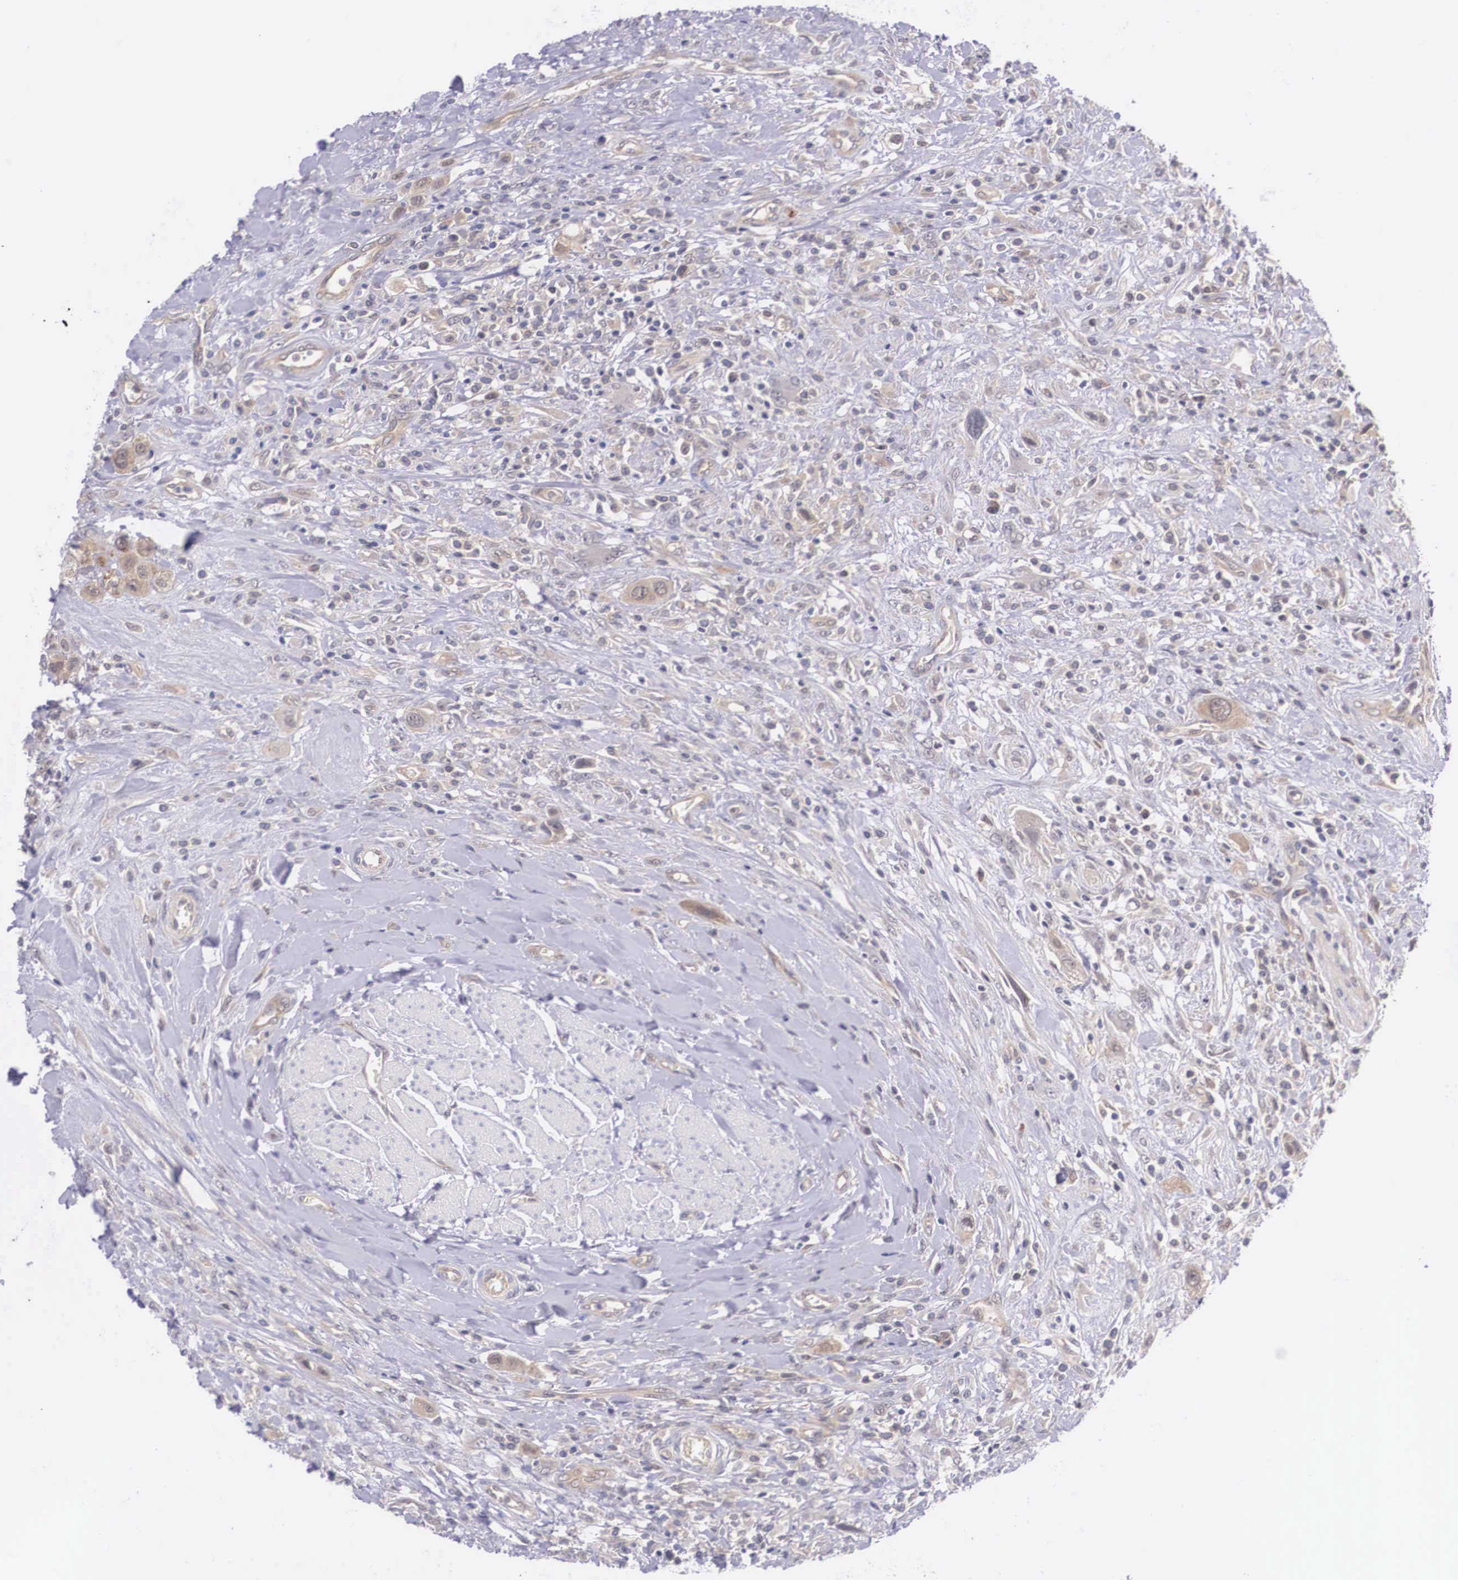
{"staining": {"intensity": "weak", "quantity": "25%-75%", "location": "cytoplasmic/membranous"}, "tissue": "urothelial cancer", "cell_type": "Tumor cells", "image_type": "cancer", "snomed": [{"axis": "morphology", "description": "Urothelial carcinoma, High grade"}, {"axis": "topography", "description": "Urinary bladder"}], "caption": "Weak cytoplasmic/membranous expression for a protein is seen in approximately 25%-75% of tumor cells of urothelial cancer using immunohistochemistry.", "gene": "IGBP1", "patient": {"sex": "male", "age": 50}}